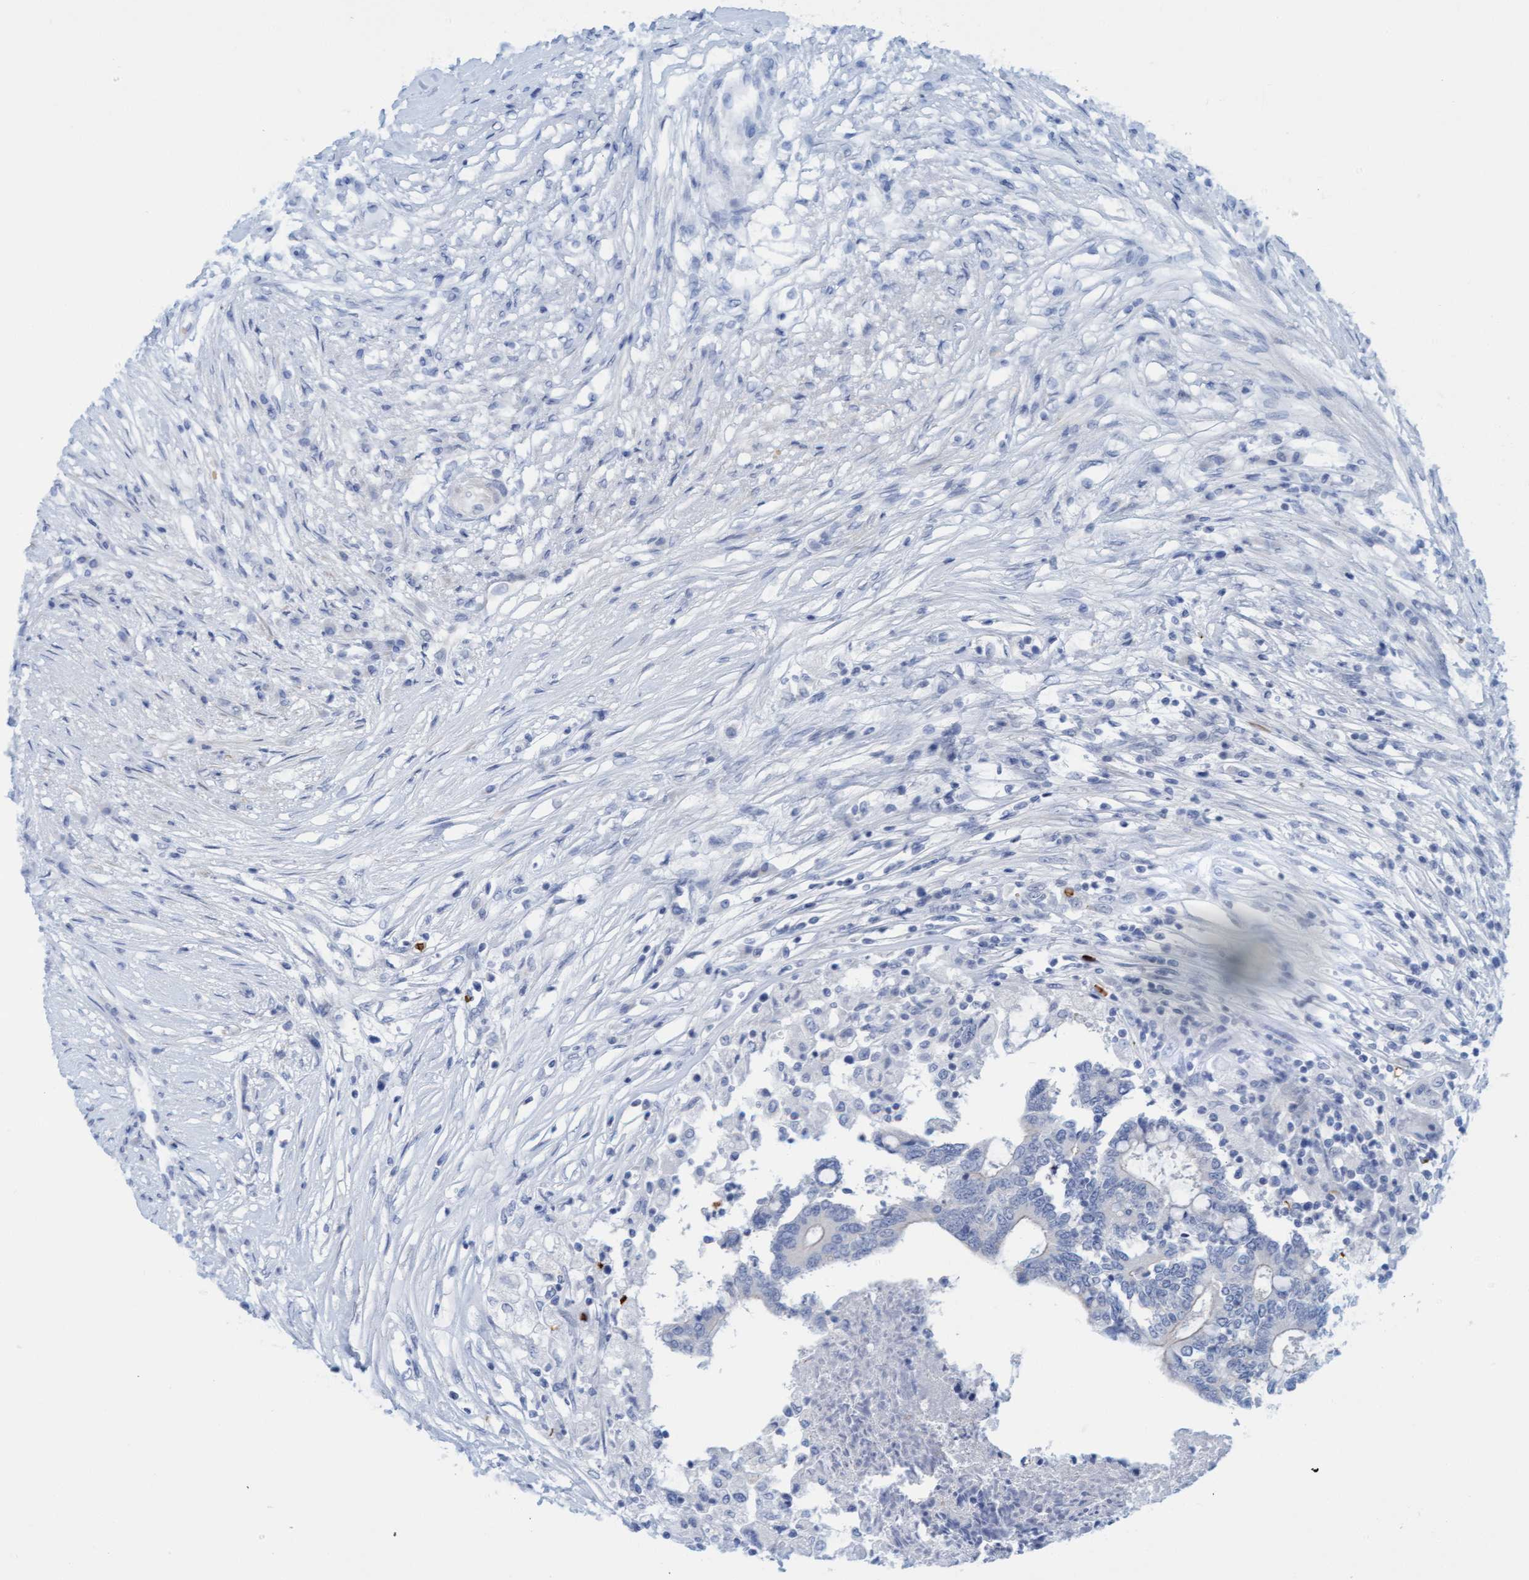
{"staining": {"intensity": "negative", "quantity": "none", "location": "none"}, "tissue": "colorectal cancer", "cell_type": "Tumor cells", "image_type": "cancer", "snomed": [{"axis": "morphology", "description": "Adenocarcinoma, NOS"}, {"axis": "topography", "description": "Rectum"}], "caption": "This photomicrograph is of colorectal adenocarcinoma stained with immunohistochemistry to label a protein in brown with the nuclei are counter-stained blue. There is no positivity in tumor cells.", "gene": "P2RX5", "patient": {"sex": "male", "age": 63}}